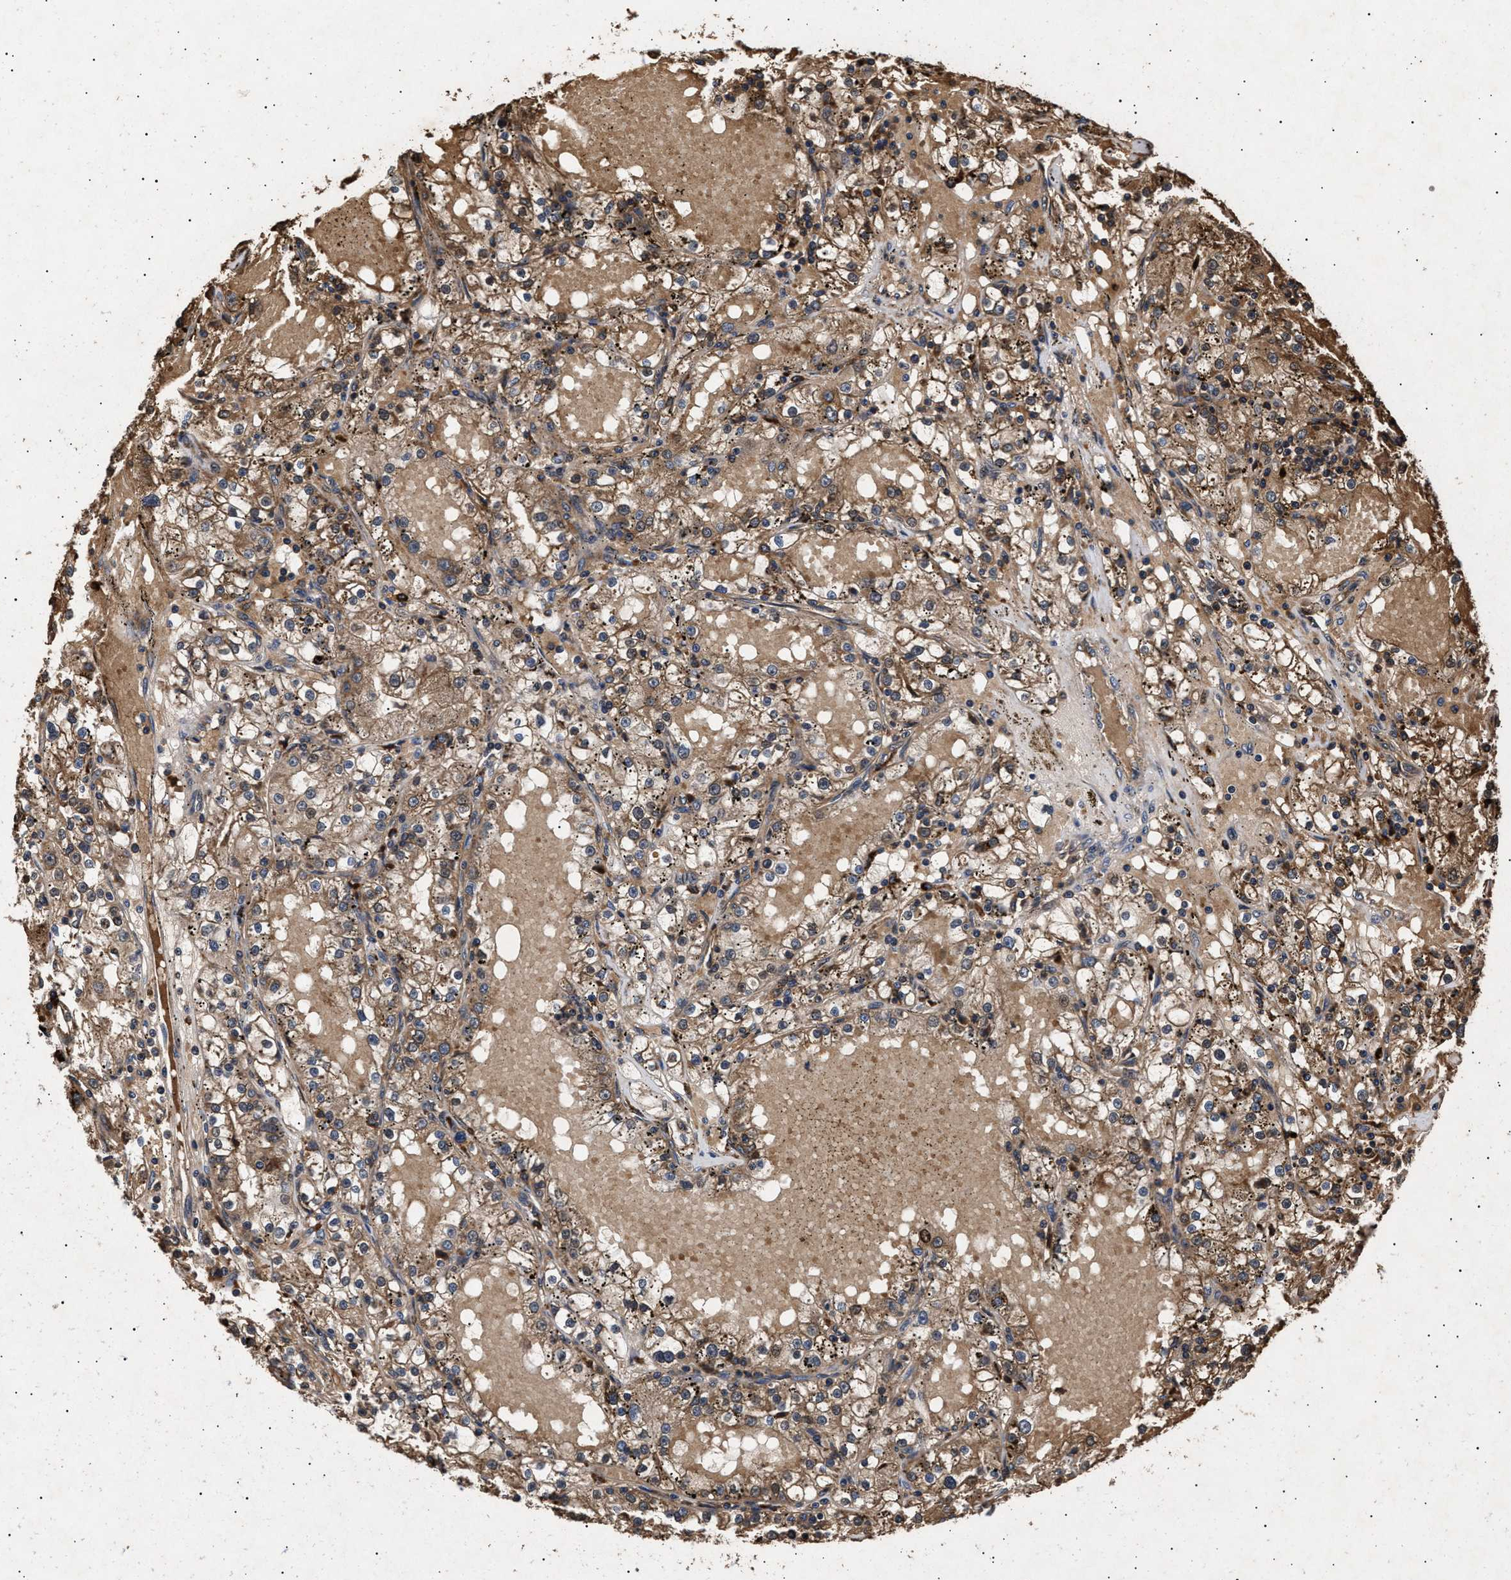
{"staining": {"intensity": "moderate", "quantity": ">75%", "location": "cytoplasmic/membranous"}, "tissue": "renal cancer", "cell_type": "Tumor cells", "image_type": "cancer", "snomed": [{"axis": "morphology", "description": "Adenocarcinoma, NOS"}, {"axis": "topography", "description": "Kidney"}], "caption": "Renal cancer (adenocarcinoma) tissue demonstrates moderate cytoplasmic/membranous staining in about >75% of tumor cells, visualized by immunohistochemistry.", "gene": "ITGB5", "patient": {"sex": "male", "age": 56}}